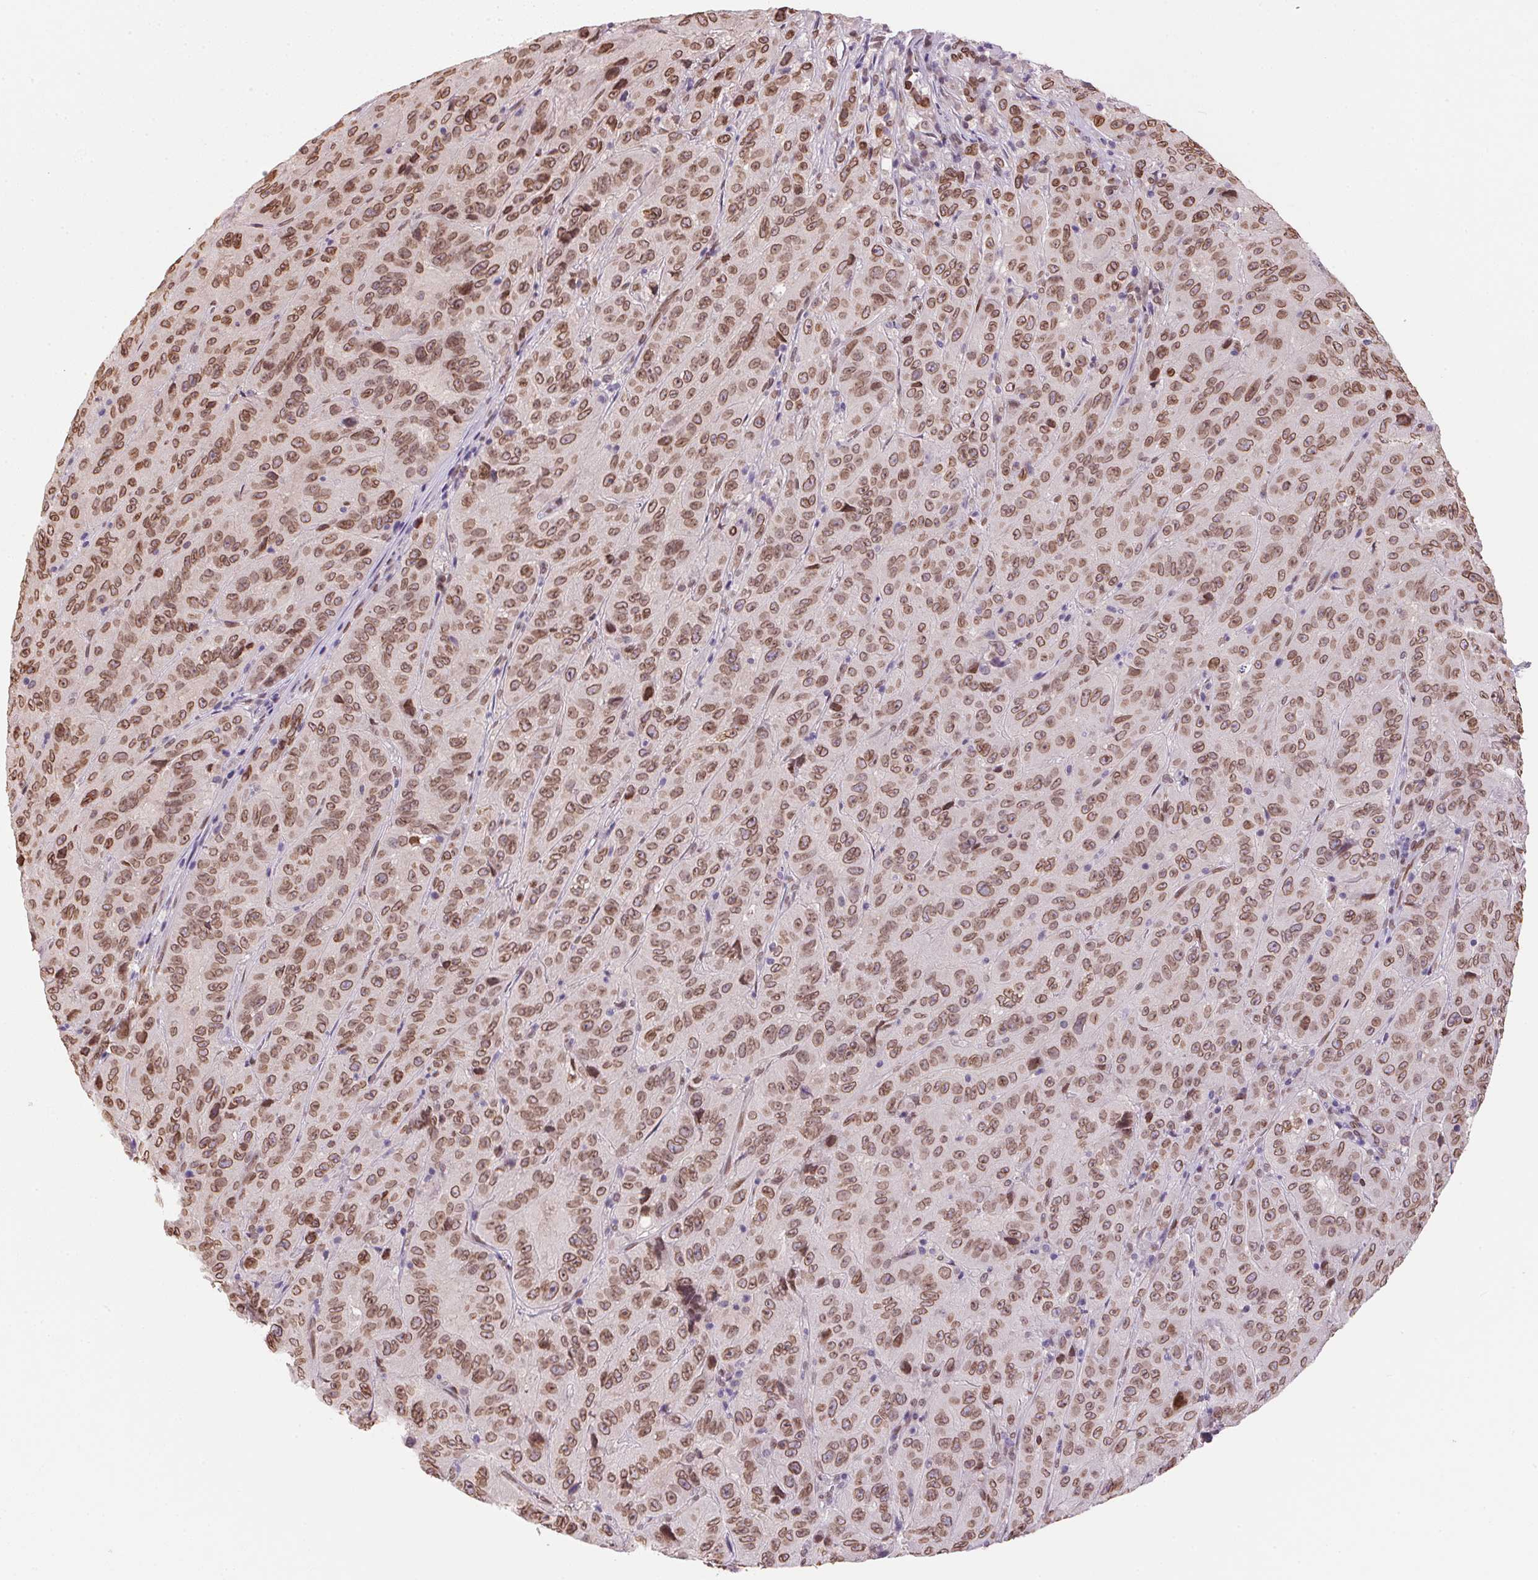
{"staining": {"intensity": "moderate", "quantity": ">75%", "location": "cytoplasmic/membranous,nuclear"}, "tissue": "pancreatic cancer", "cell_type": "Tumor cells", "image_type": "cancer", "snomed": [{"axis": "morphology", "description": "Adenocarcinoma, NOS"}, {"axis": "topography", "description": "Pancreas"}], "caption": "DAB (3,3'-diaminobenzidine) immunohistochemical staining of human adenocarcinoma (pancreatic) demonstrates moderate cytoplasmic/membranous and nuclear protein expression in about >75% of tumor cells.", "gene": "TMEM175", "patient": {"sex": "male", "age": 63}}